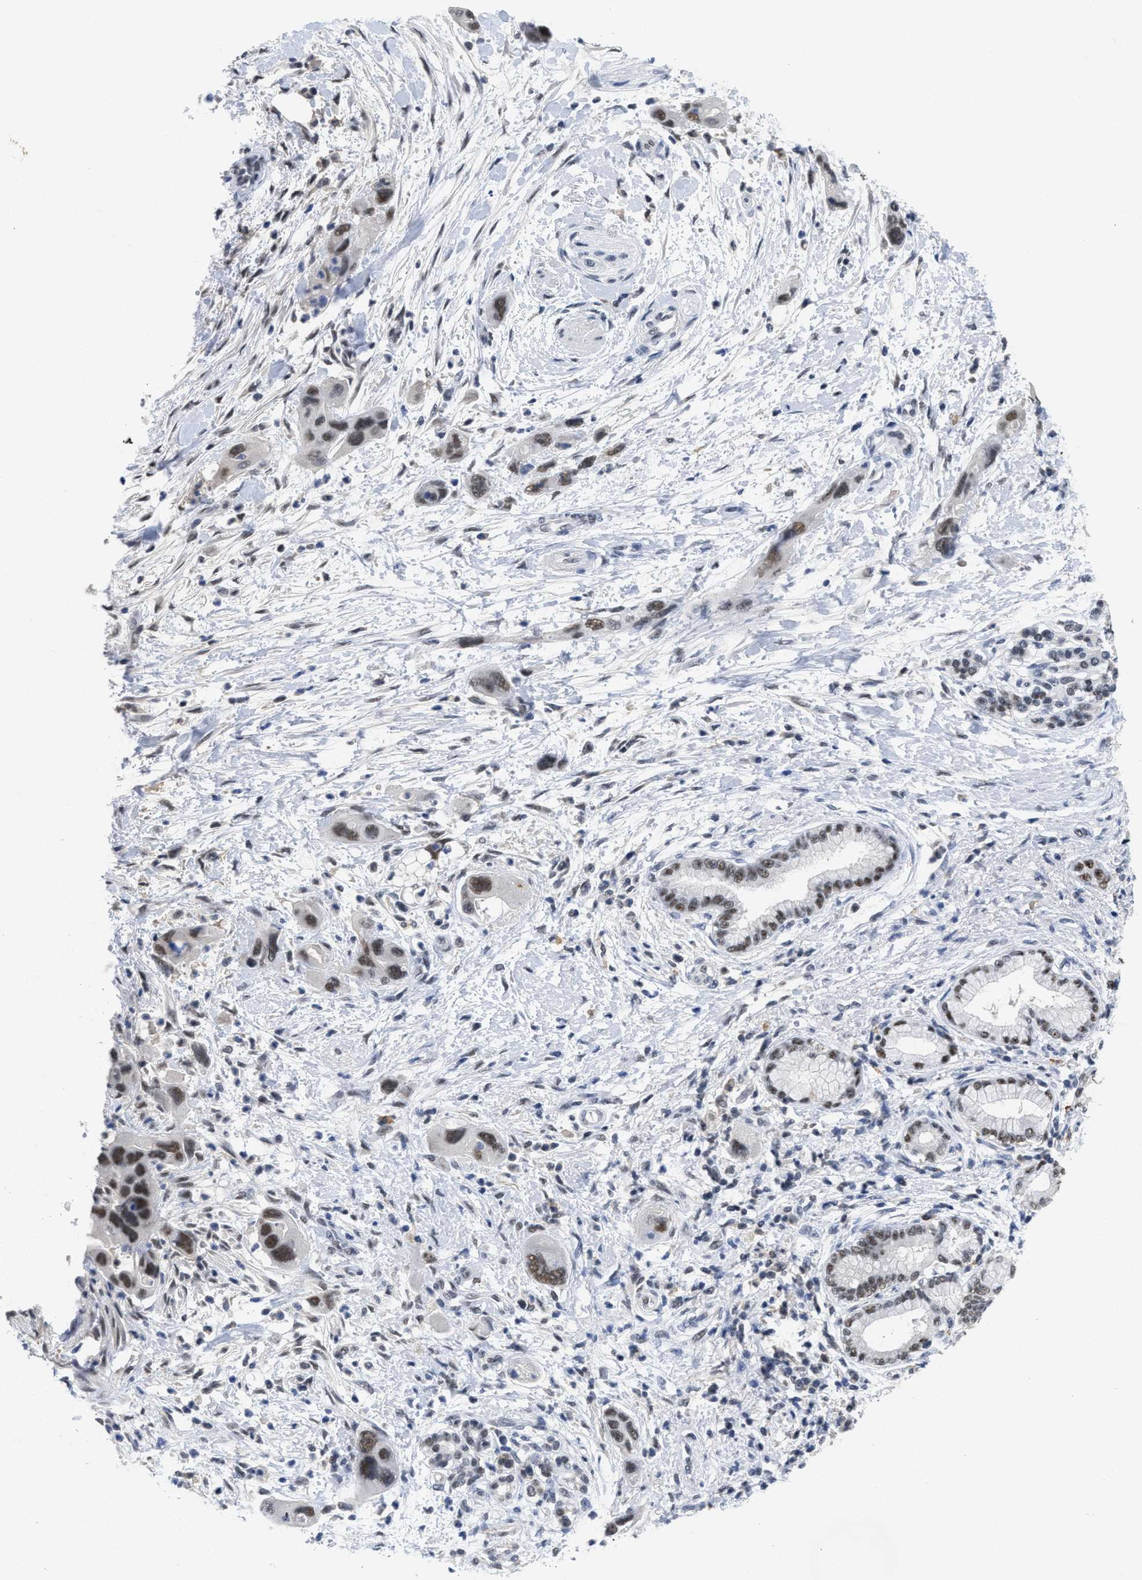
{"staining": {"intensity": "moderate", "quantity": ">75%", "location": "nuclear"}, "tissue": "pancreatic cancer", "cell_type": "Tumor cells", "image_type": "cancer", "snomed": [{"axis": "morphology", "description": "Normal tissue, NOS"}, {"axis": "morphology", "description": "Adenocarcinoma, NOS"}, {"axis": "topography", "description": "Pancreas"}], "caption": "Human pancreatic adenocarcinoma stained with a protein marker displays moderate staining in tumor cells.", "gene": "GGNBP2", "patient": {"sex": "female", "age": 71}}